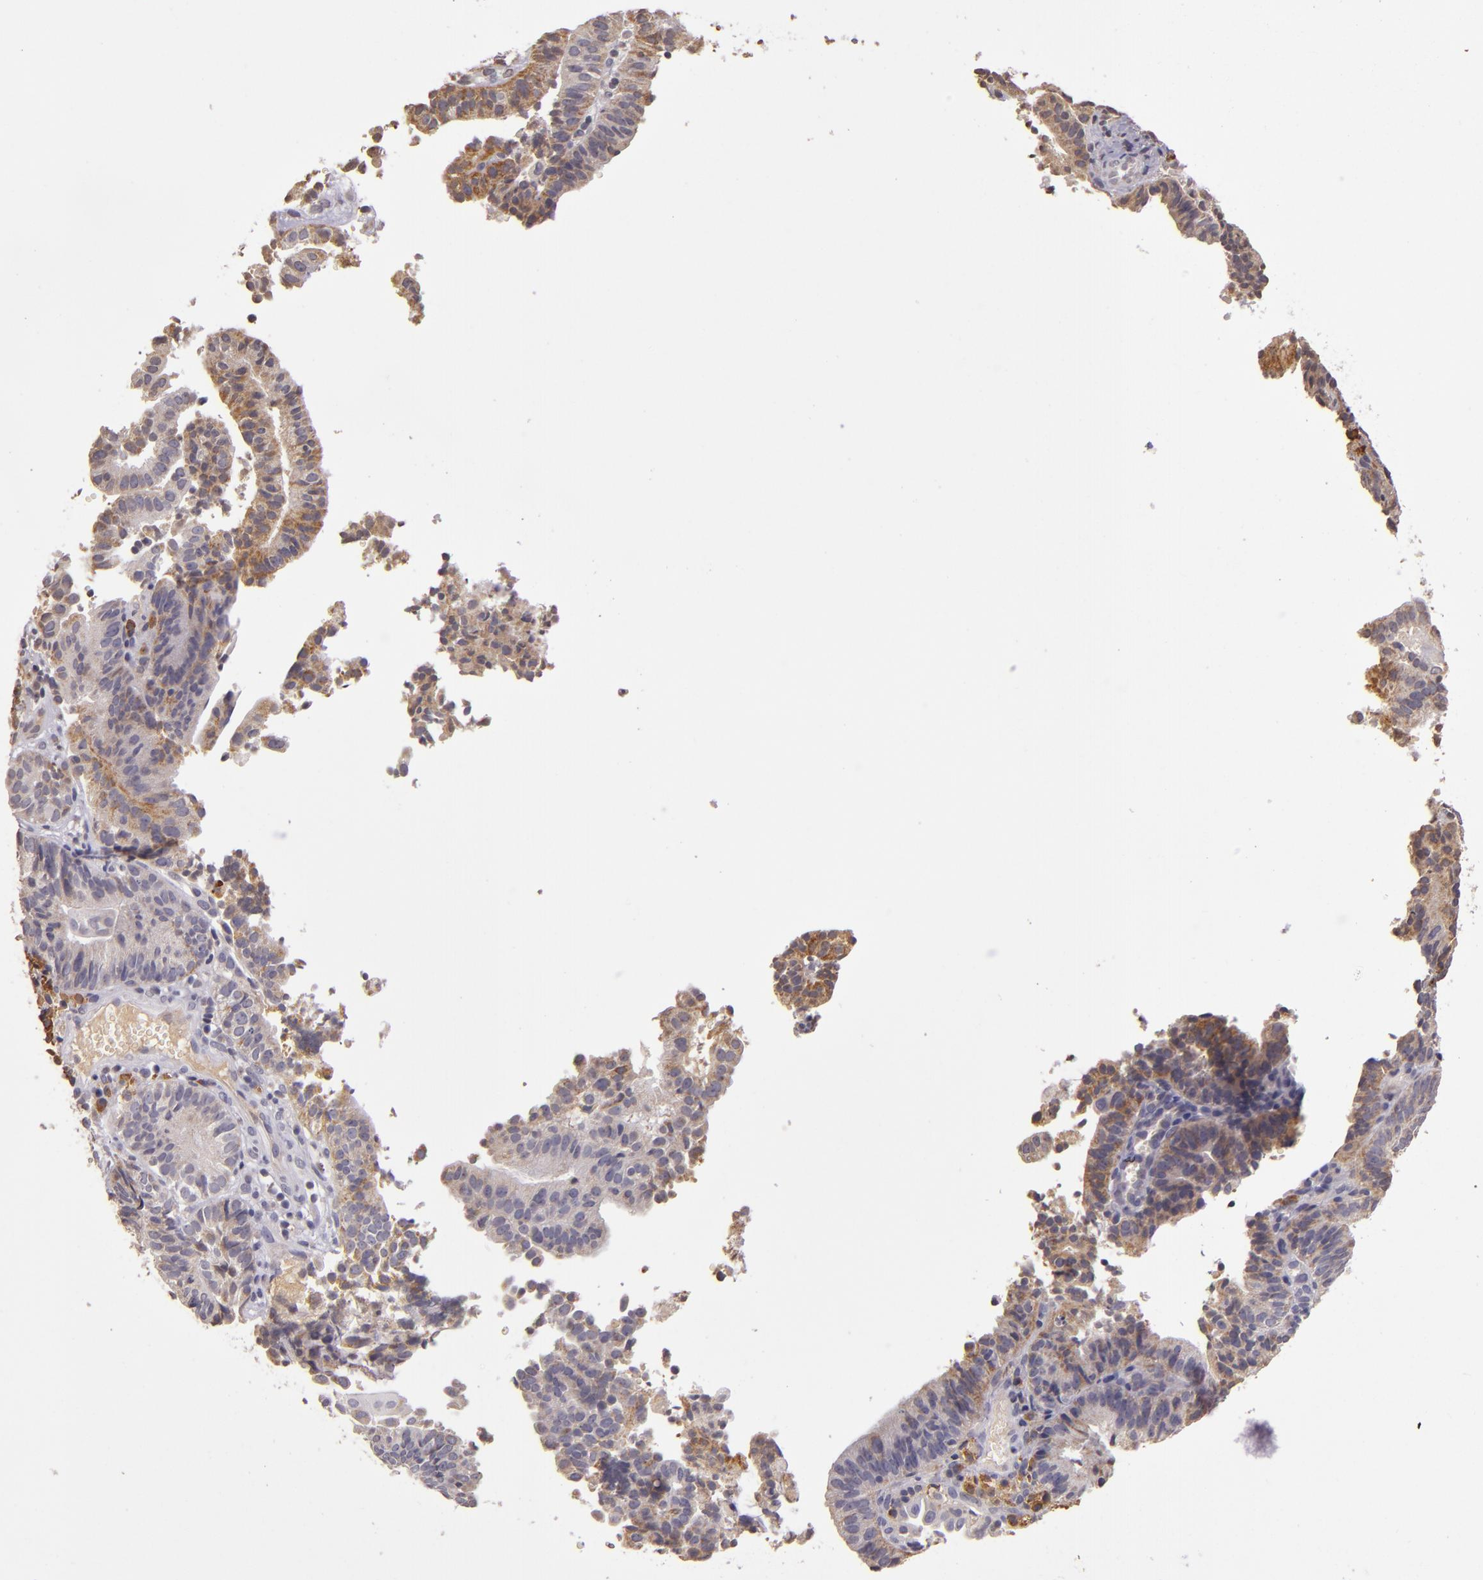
{"staining": {"intensity": "weak", "quantity": "25%-75%", "location": "cytoplasmic/membranous"}, "tissue": "cervical cancer", "cell_type": "Tumor cells", "image_type": "cancer", "snomed": [{"axis": "morphology", "description": "Adenocarcinoma, NOS"}, {"axis": "topography", "description": "Cervix"}], "caption": "The immunohistochemical stain shows weak cytoplasmic/membranous staining in tumor cells of cervical adenocarcinoma tissue.", "gene": "ABL1", "patient": {"sex": "female", "age": 60}}